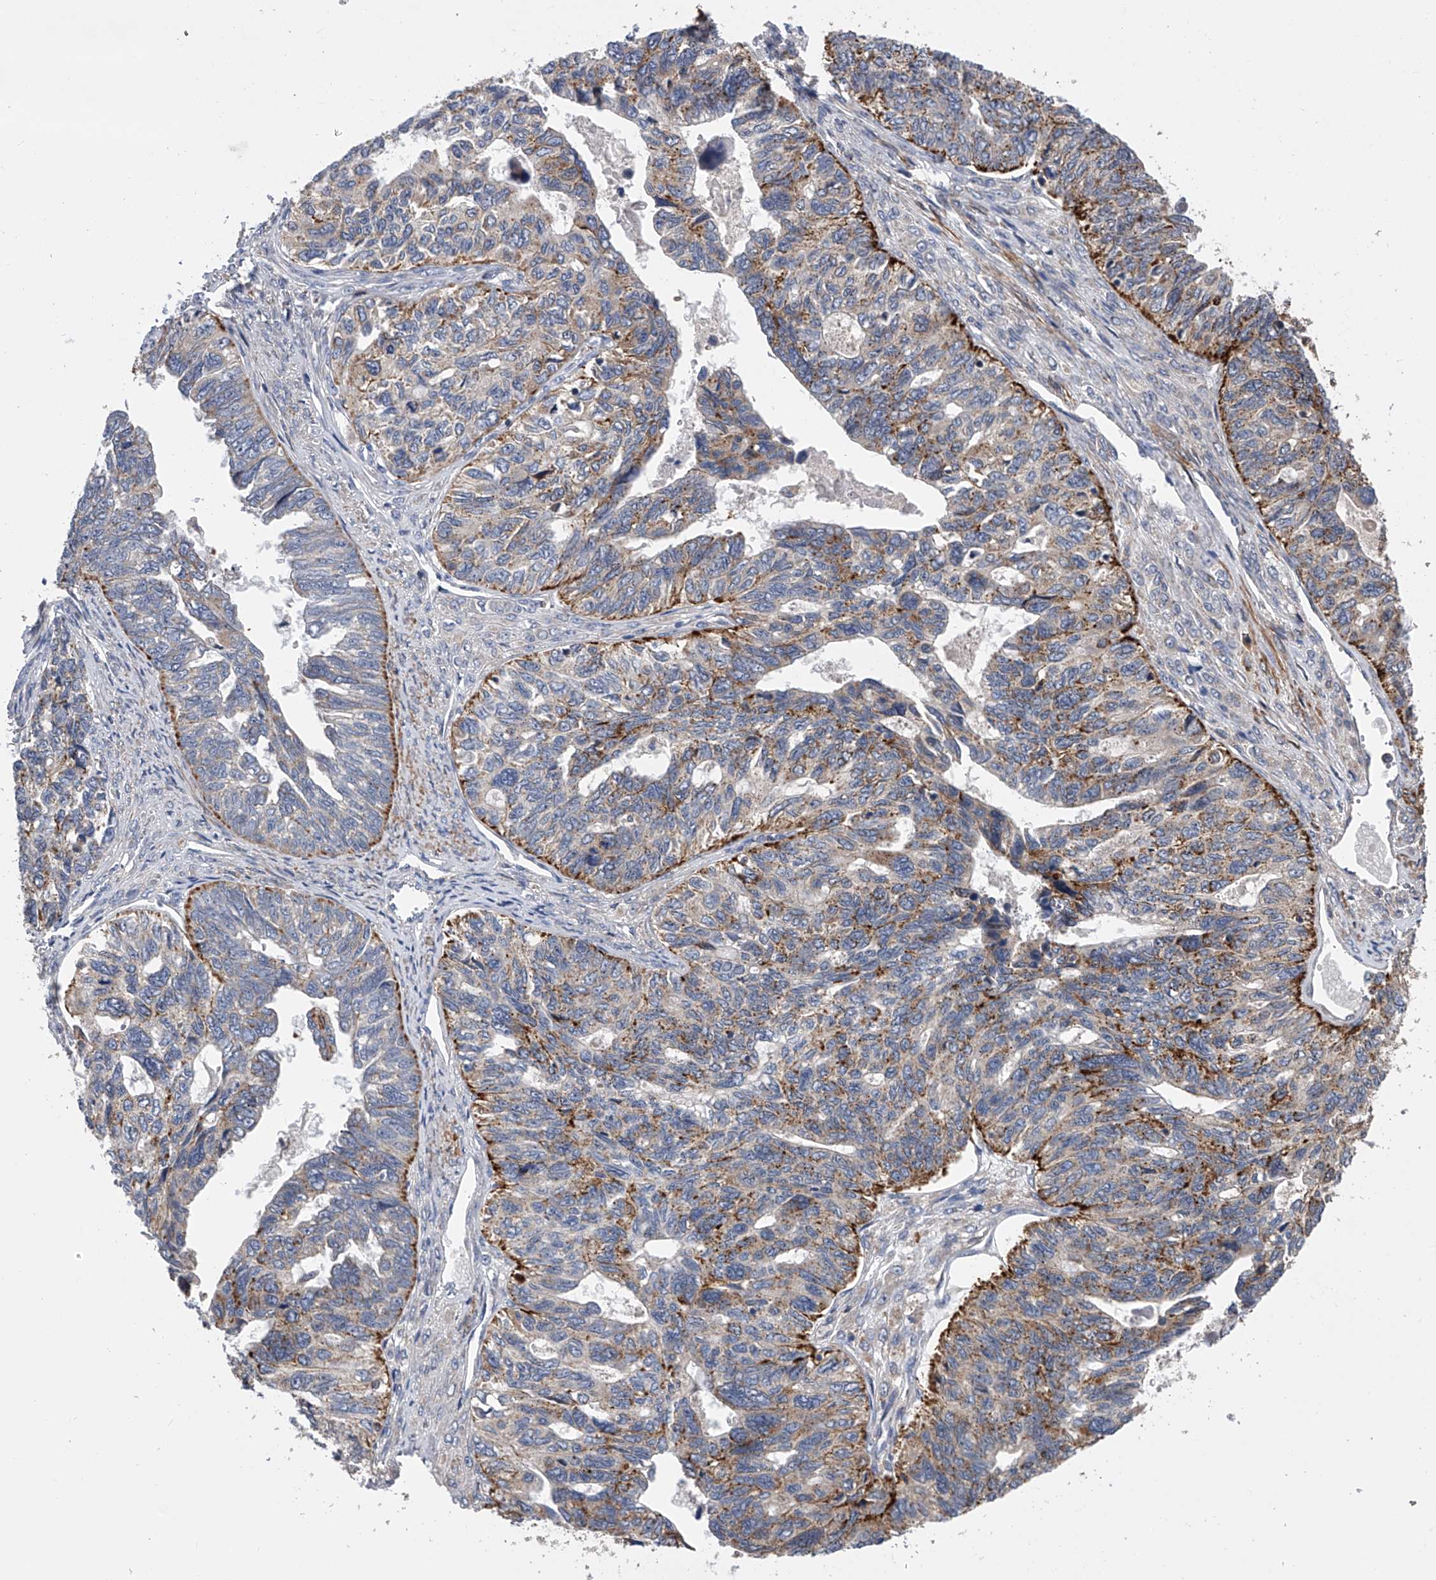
{"staining": {"intensity": "strong", "quantity": "<25%", "location": "cytoplasmic/membranous"}, "tissue": "ovarian cancer", "cell_type": "Tumor cells", "image_type": "cancer", "snomed": [{"axis": "morphology", "description": "Cystadenocarcinoma, serous, NOS"}, {"axis": "topography", "description": "Ovary"}], "caption": "An immunohistochemistry micrograph of neoplastic tissue is shown. Protein staining in brown highlights strong cytoplasmic/membranous positivity in ovarian cancer (serous cystadenocarcinoma) within tumor cells.", "gene": "SPOCK1", "patient": {"sex": "female", "age": 79}}